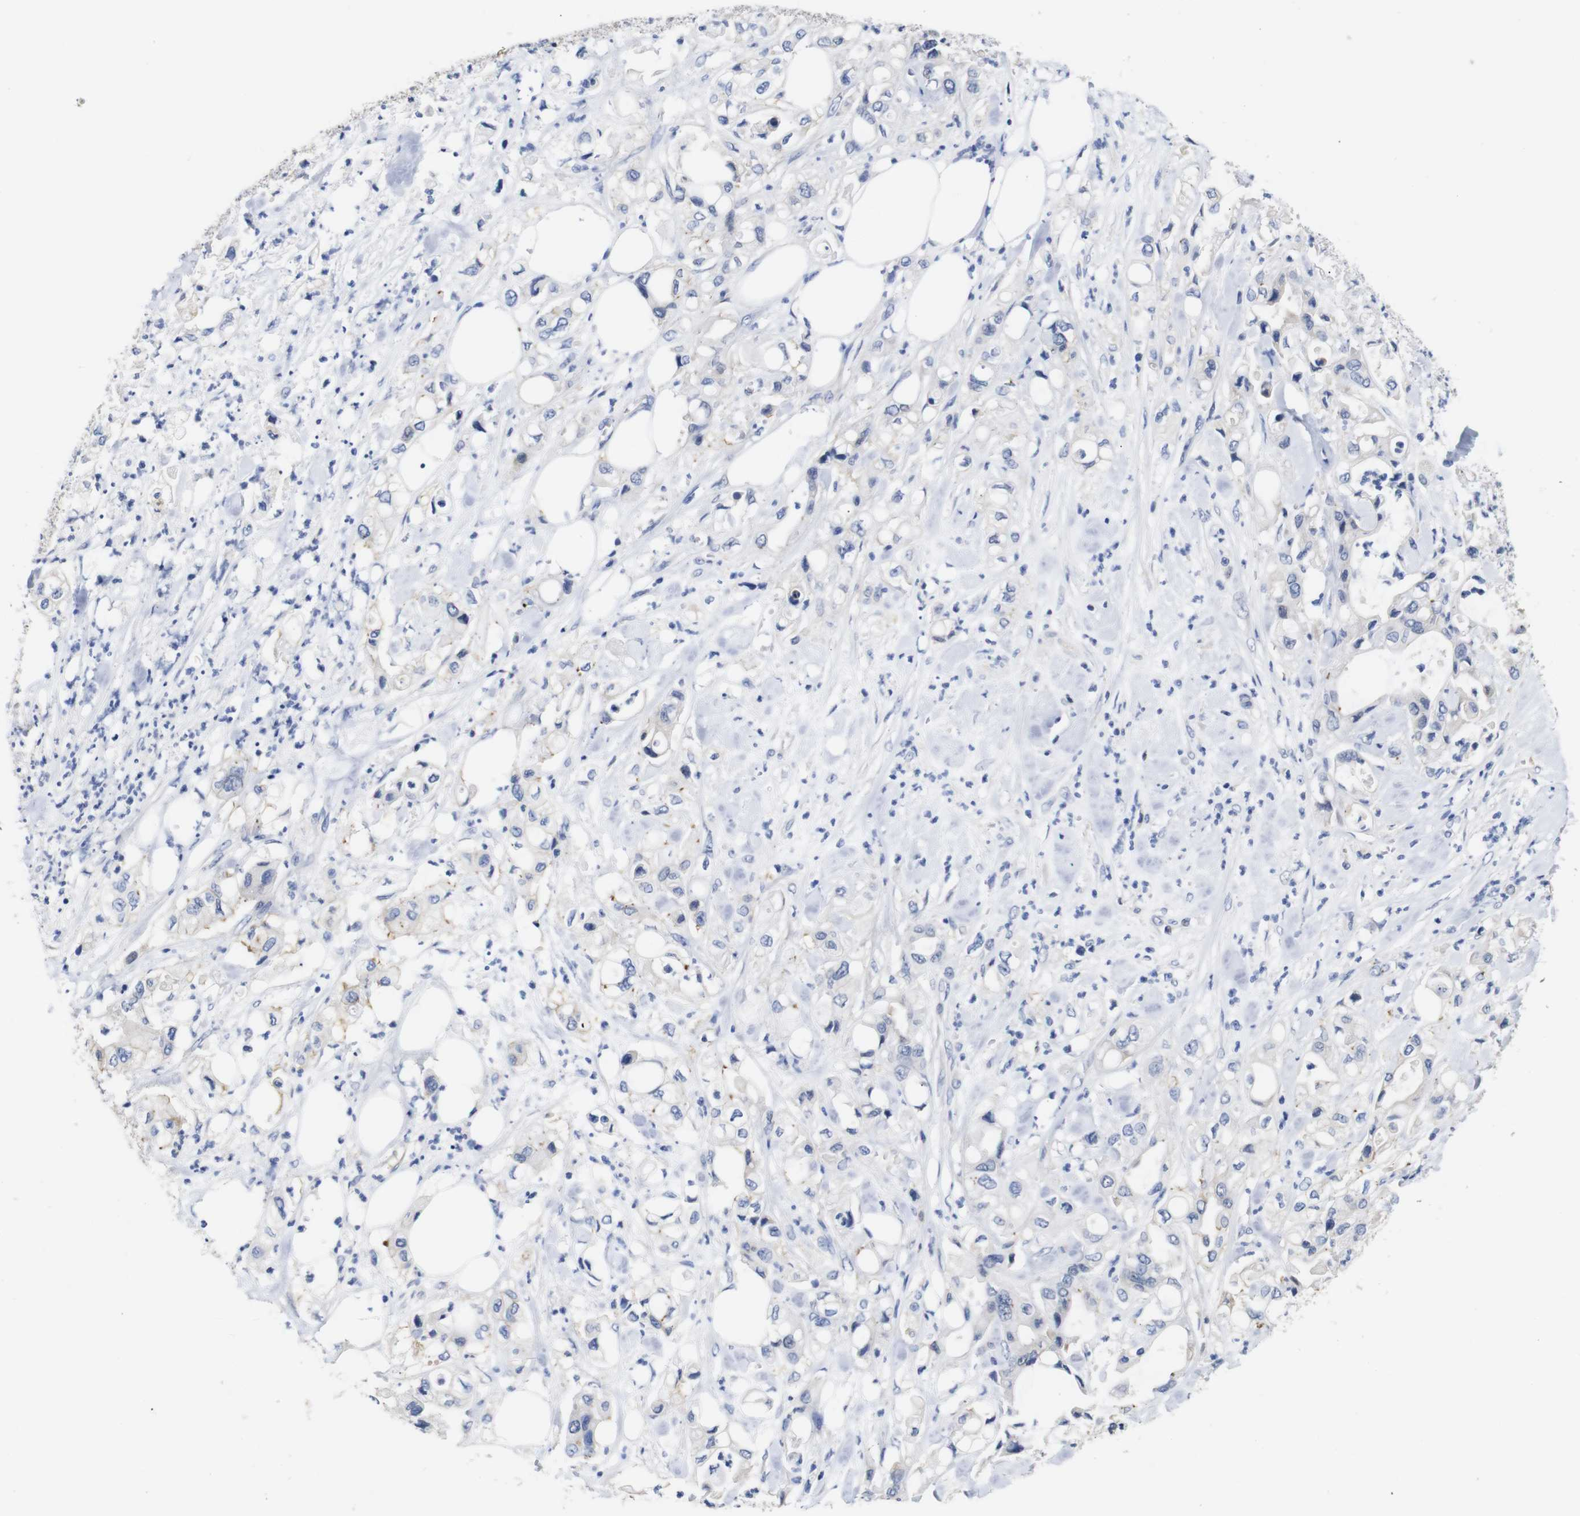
{"staining": {"intensity": "negative", "quantity": "none", "location": "none"}, "tissue": "pancreatic cancer", "cell_type": "Tumor cells", "image_type": "cancer", "snomed": [{"axis": "morphology", "description": "Adenocarcinoma, NOS"}, {"axis": "topography", "description": "Pancreas"}], "caption": "IHC photomicrograph of neoplastic tissue: pancreatic cancer stained with DAB (3,3'-diaminobenzidine) displays no significant protein staining in tumor cells. (DAB IHC visualized using brightfield microscopy, high magnification).", "gene": "TCEAL9", "patient": {"sex": "male", "age": 70}}